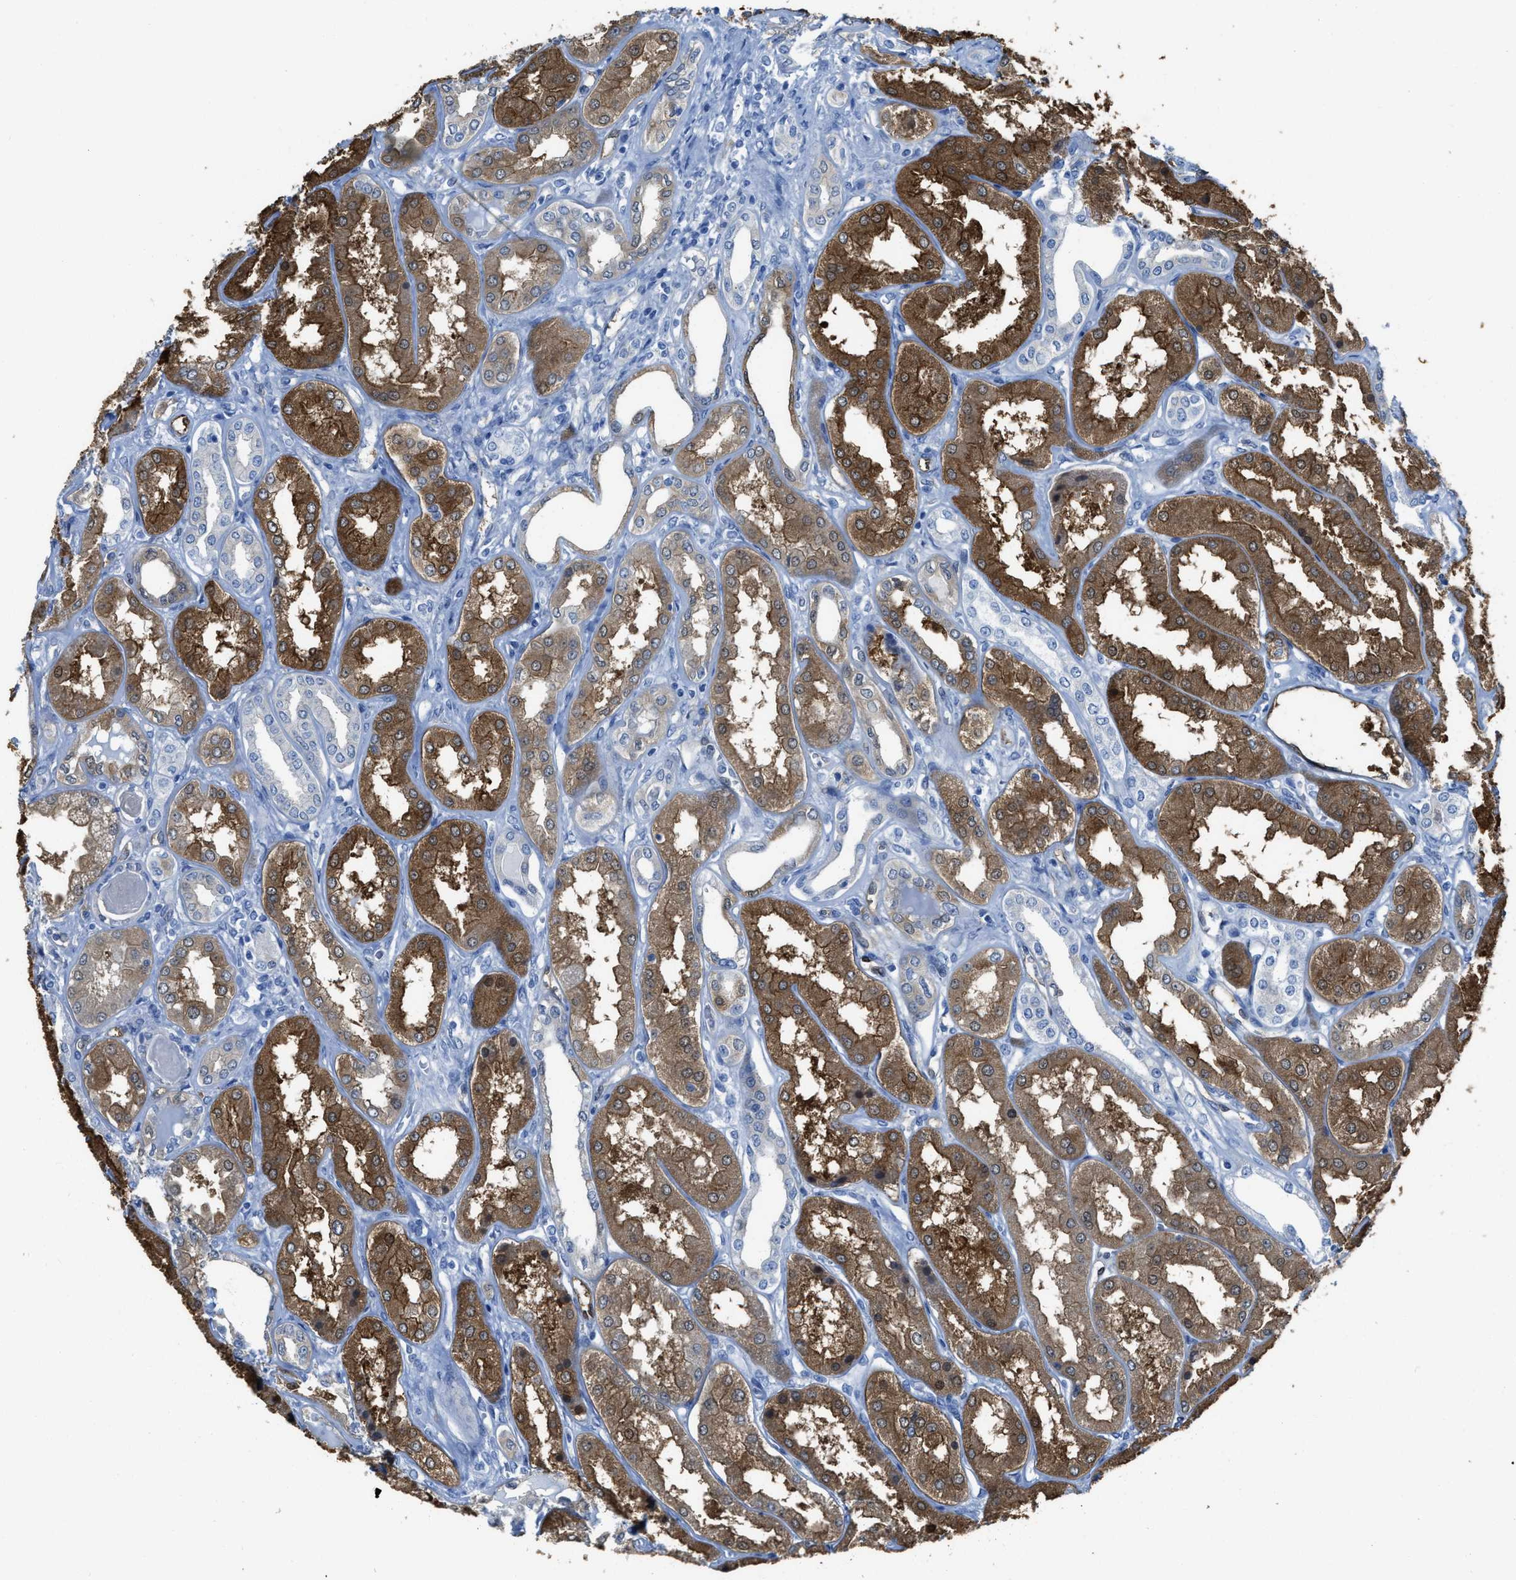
{"staining": {"intensity": "moderate", "quantity": "<25%", "location": "cytoplasmic/membranous"}, "tissue": "kidney", "cell_type": "Cells in glomeruli", "image_type": "normal", "snomed": [{"axis": "morphology", "description": "Normal tissue, NOS"}, {"axis": "topography", "description": "Kidney"}], "caption": "High-magnification brightfield microscopy of unremarkable kidney stained with DAB (3,3'-diaminobenzidine) (brown) and counterstained with hematoxylin (blue). cells in glomeruli exhibit moderate cytoplasmic/membranous staining is identified in approximately<25% of cells.", "gene": "ASS1", "patient": {"sex": "female", "age": 56}}